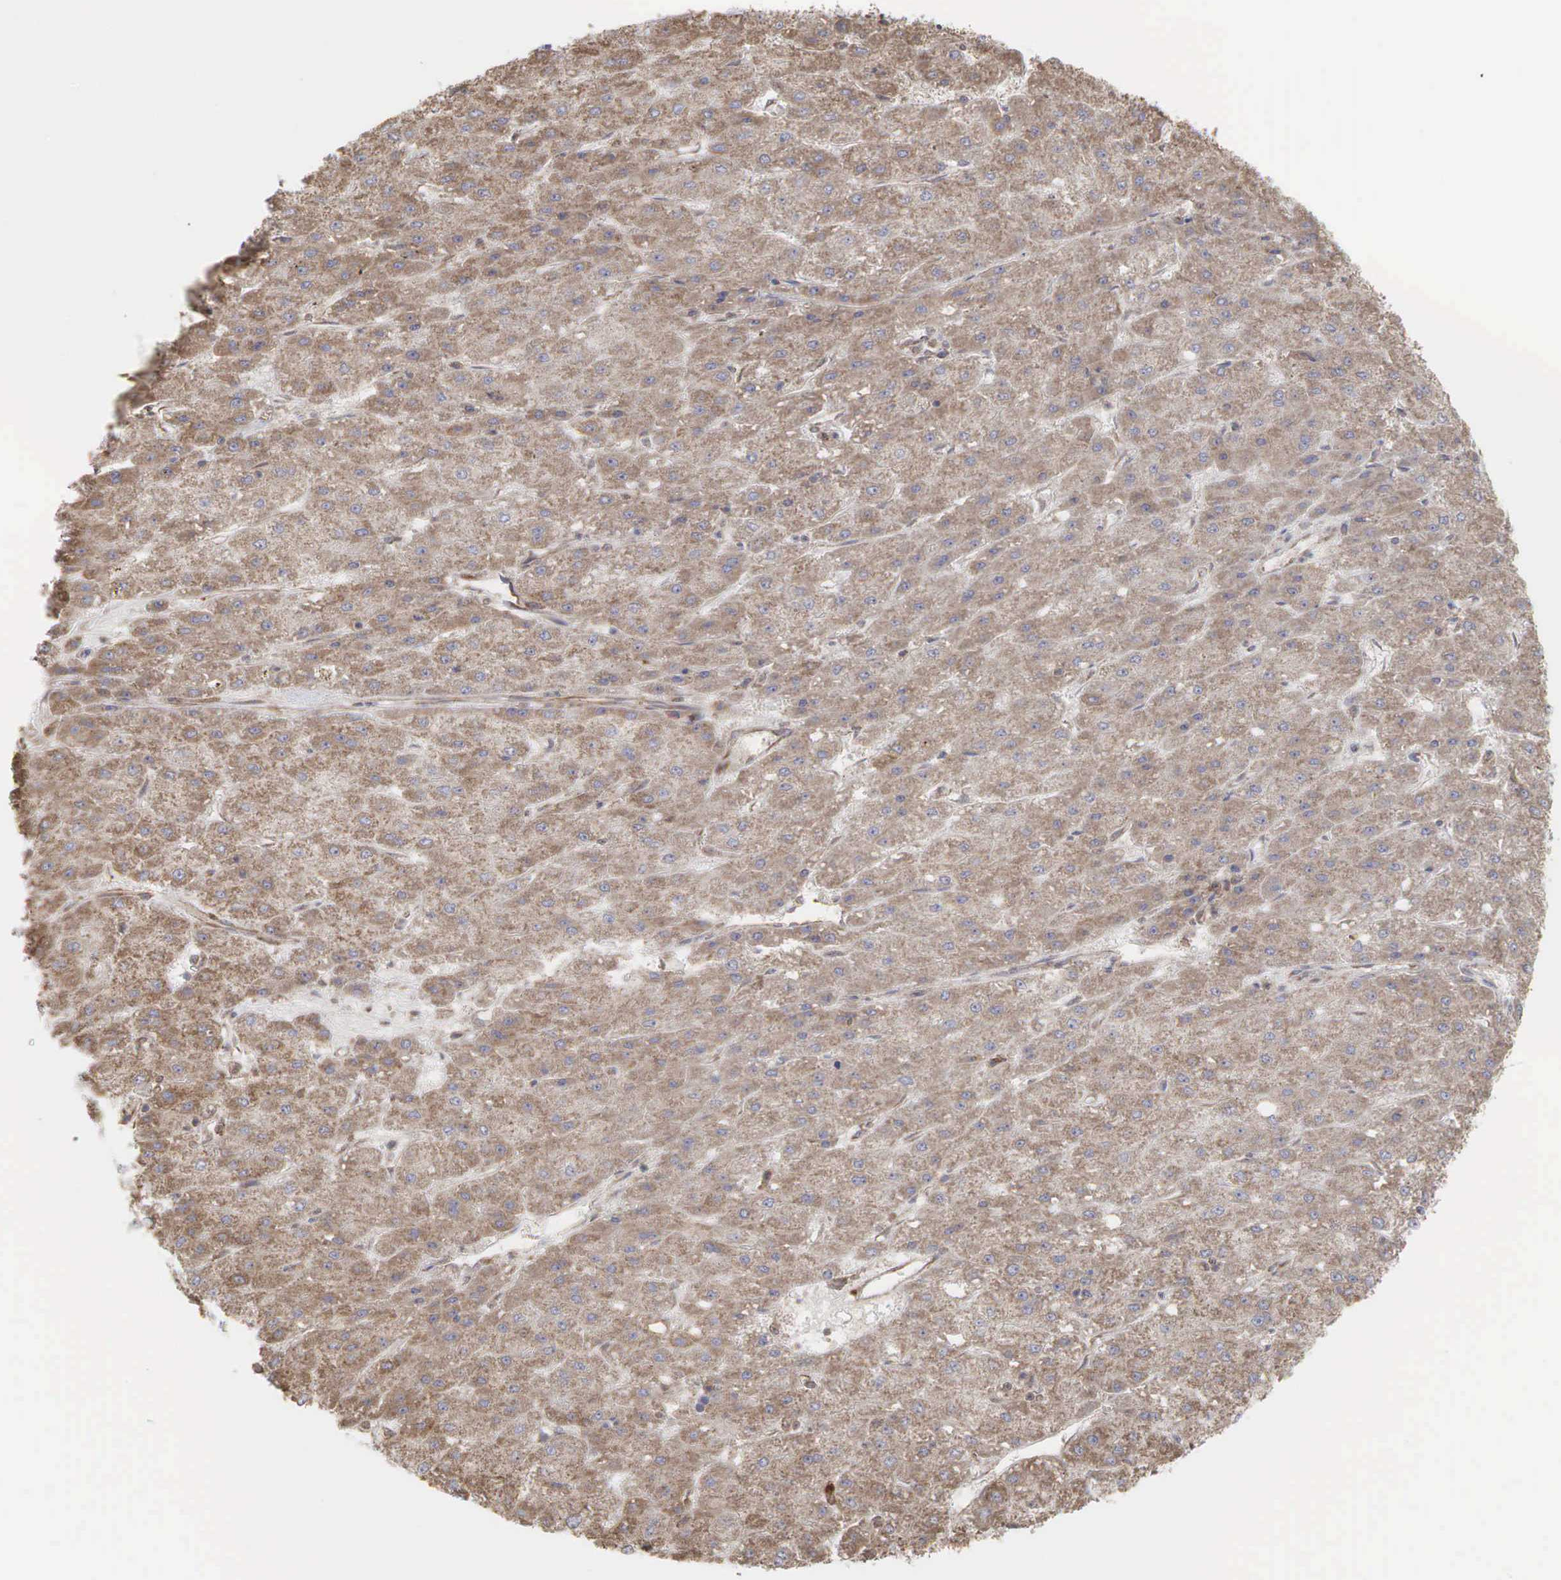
{"staining": {"intensity": "weak", "quantity": ">75%", "location": "cytoplasmic/membranous"}, "tissue": "liver cancer", "cell_type": "Tumor cells", "image_type": "cancer", "snomed": [{"axis": "morphology", "description": "Carcinoma, Hepatocellular, NOS"}, {"axis": "topography", "description": "Liver"}], "caption": "Protein staining by immunohistochemistry displays weak cytoplasmic/membranous expression in about >75% of tumor cells in liver cancer (hepatocellular carcinoma). The protein of interest is shown in brown color, while the nuclei are stained blue.", "gene": "PABPC5", "patient": {"sex": "female", "age": 52}}